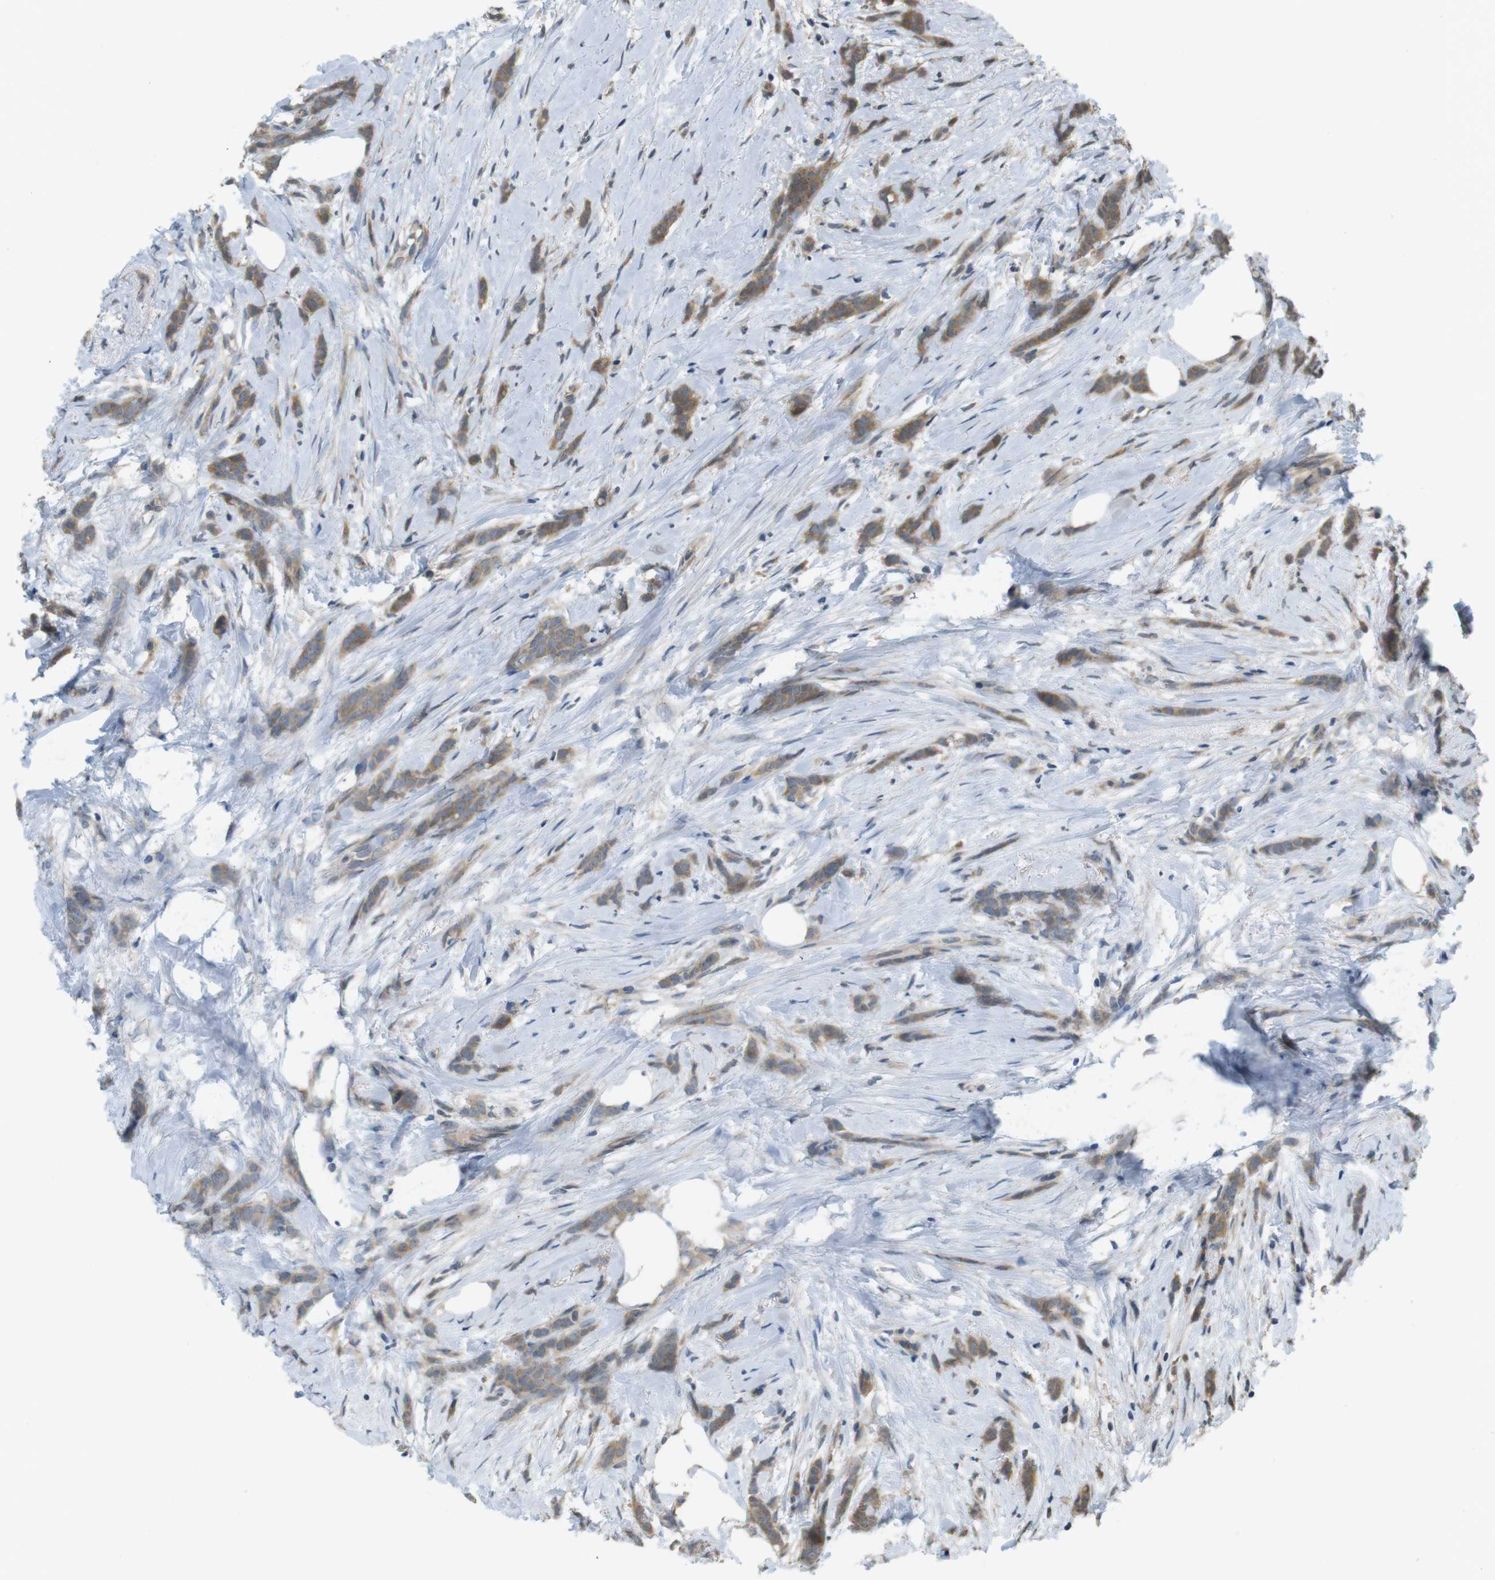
{"staining": {"intensity": "moderate", "quantity": ">75%", "location": "cytoplasmic/membranous"}, "tissue": "breast cancer", "cell_type": "Tumor cells", "image_type": "cancer", "snomed": [{"axis": "morphology", "description": "Lobular carcinoma, in situ"}, {"axis": "morphology", "description": "Lobular carcinoma"}, {"axis": "topography", "description": "Breast"}], "caption": "About >75% of tumor cells in breast lobular carcinoma demonstrate moderate cytoplasmic/membranous protein positivity as visualized by brown immunohistochemical staining.", "gene": "RNF130", "patient": {"sex": "female", "age": 41}}